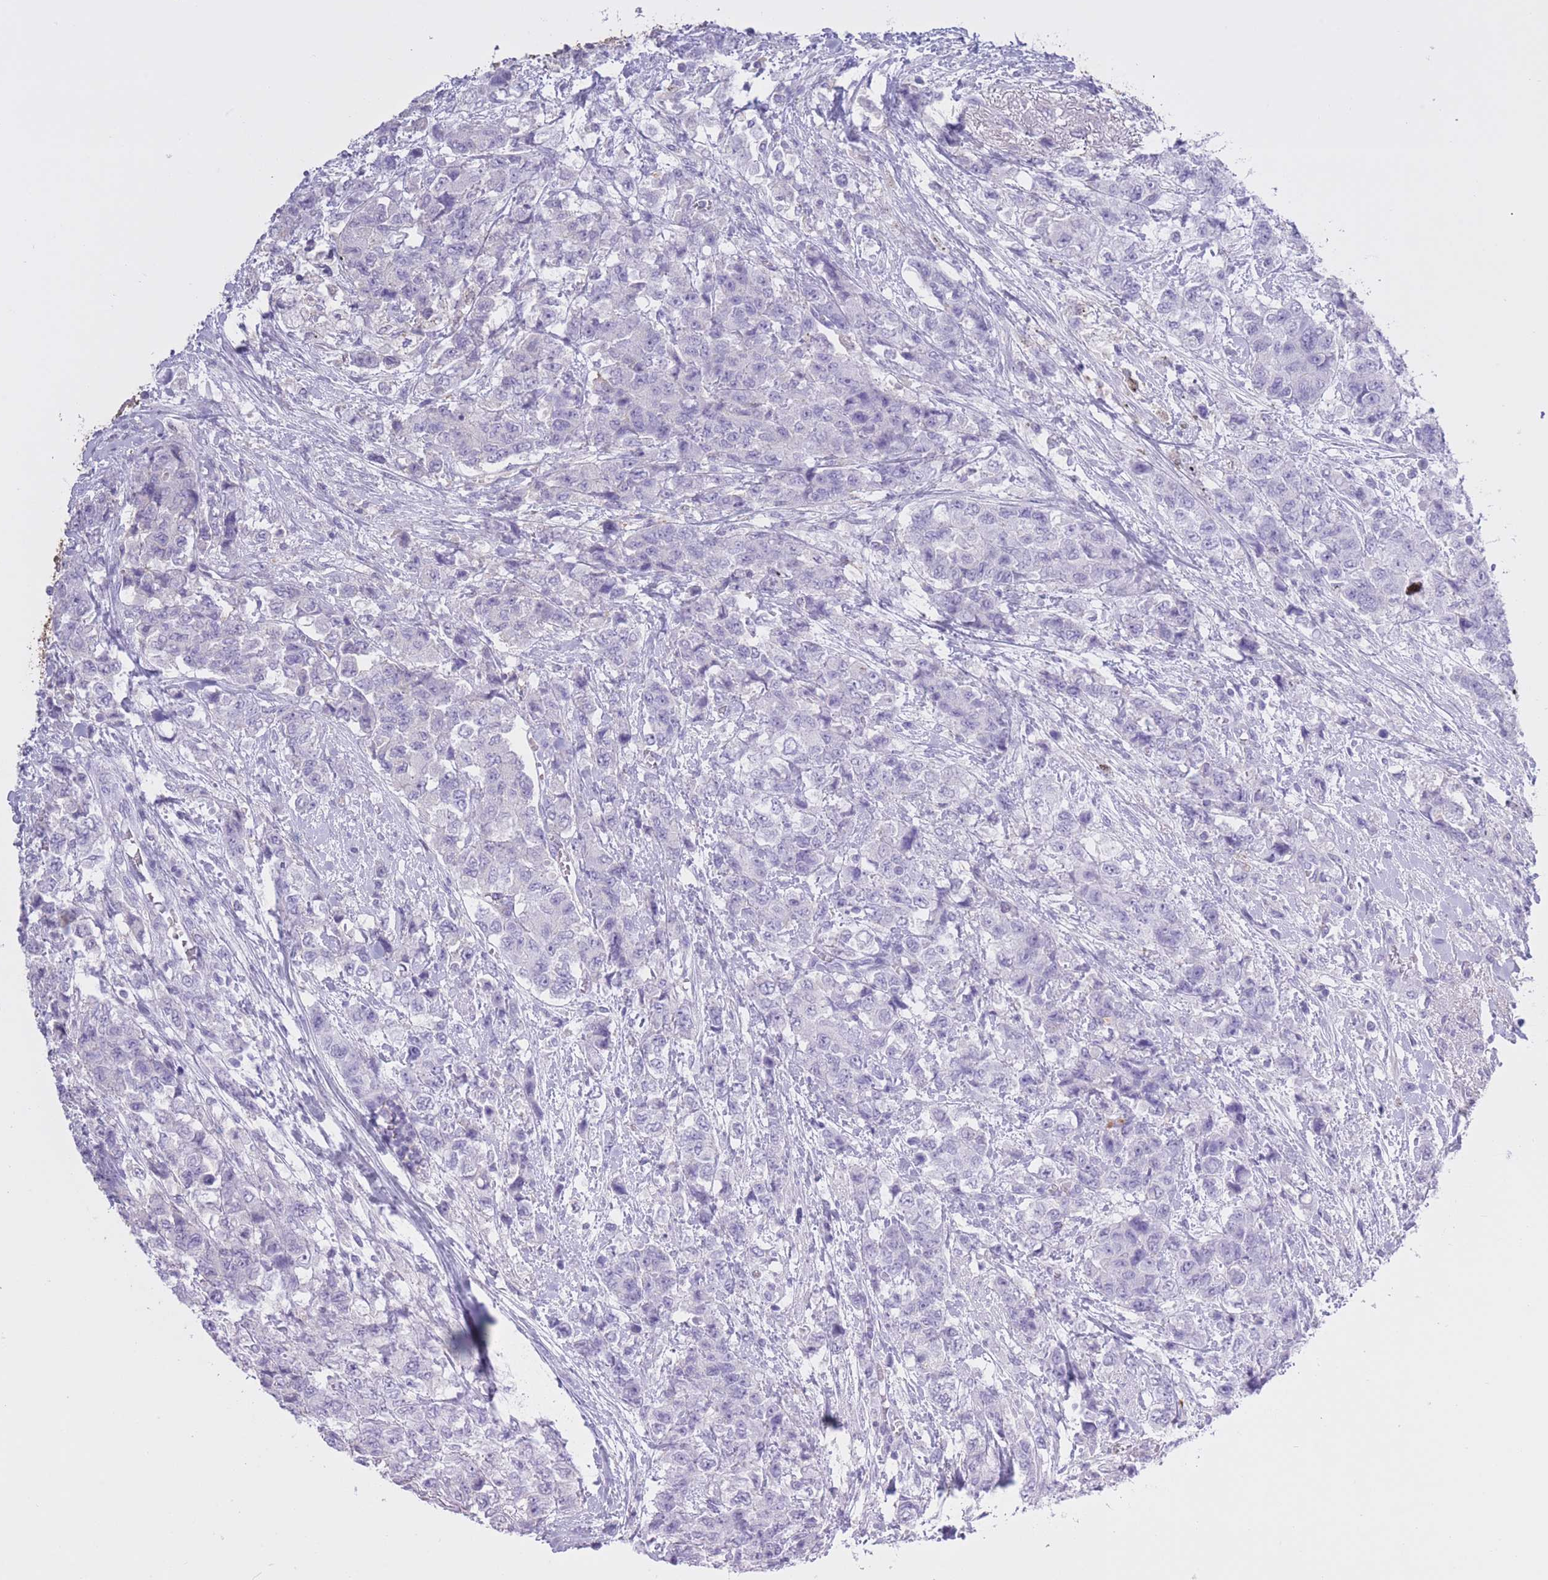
{"staining": {"intensity": "negative", "quantity": "none", "location": "none"}, "tissue": "urothelial cancer", "cell_type": "Tumor cells", "image_type": "cancer", "snomed": [{"axis": "morphology", "description": "Urothelial carcinoma, High grade"}, {"axis": "topography", "description": "Urinary bladder"}], "caption": "Tumor cells show no significant protein positivity in urothelial cancer.", "gene": "AP3S2", "patient": {"sex": "female", "age": 78}}